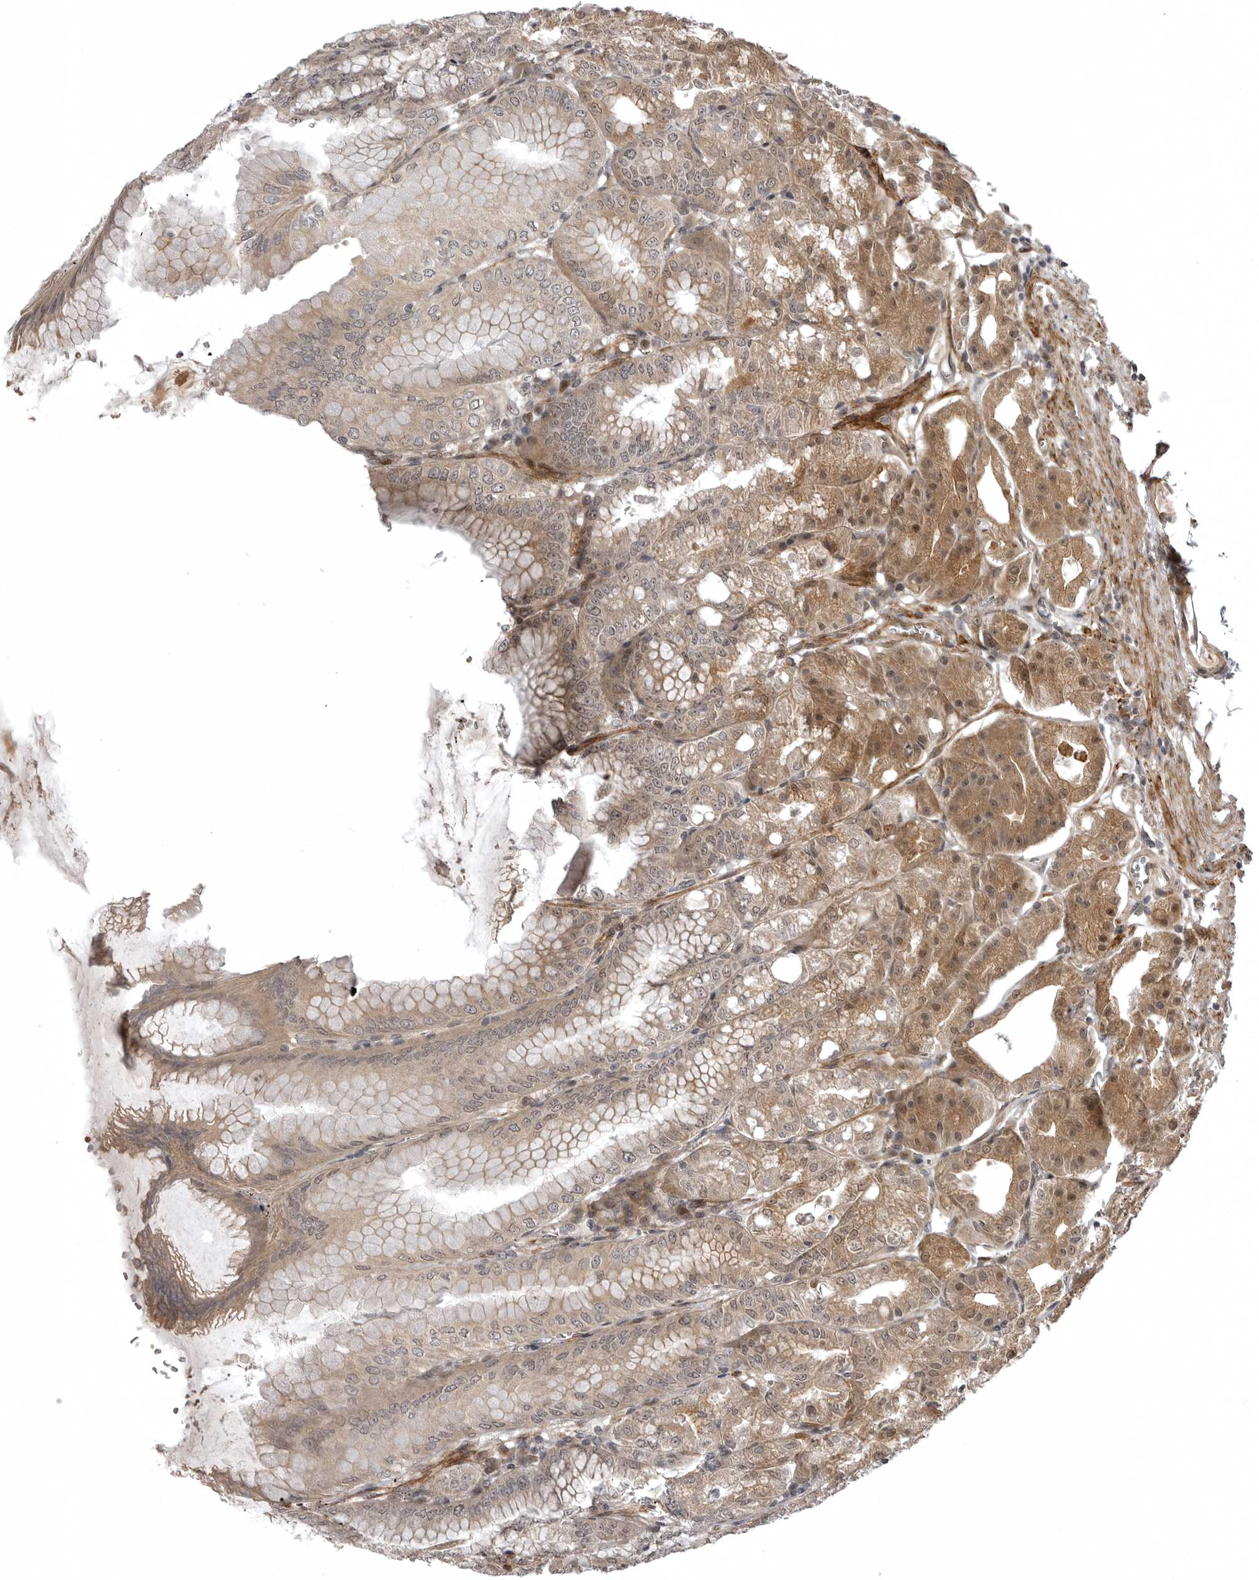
{"staining": {"intensity": "moderate", "quantity": ">75%", "location": "cytoplasmic/membranous,nuclear"}, "tissue": "stomach", "cell_type": "Glandular cells", "image_type": "normal", "snomed": [{"axis": "morphology", "description": "Normal tissue, NOS"}, {"axis": "topography", "description": "Stomach, lower"}], "caption": "Moderate cytoplasmic/membranous,nuclear protein expression is identified in approximately >75% of glandular cells in stomach.", "gene": "SNX16", "patient": {"sex": "male", "age": 71}}